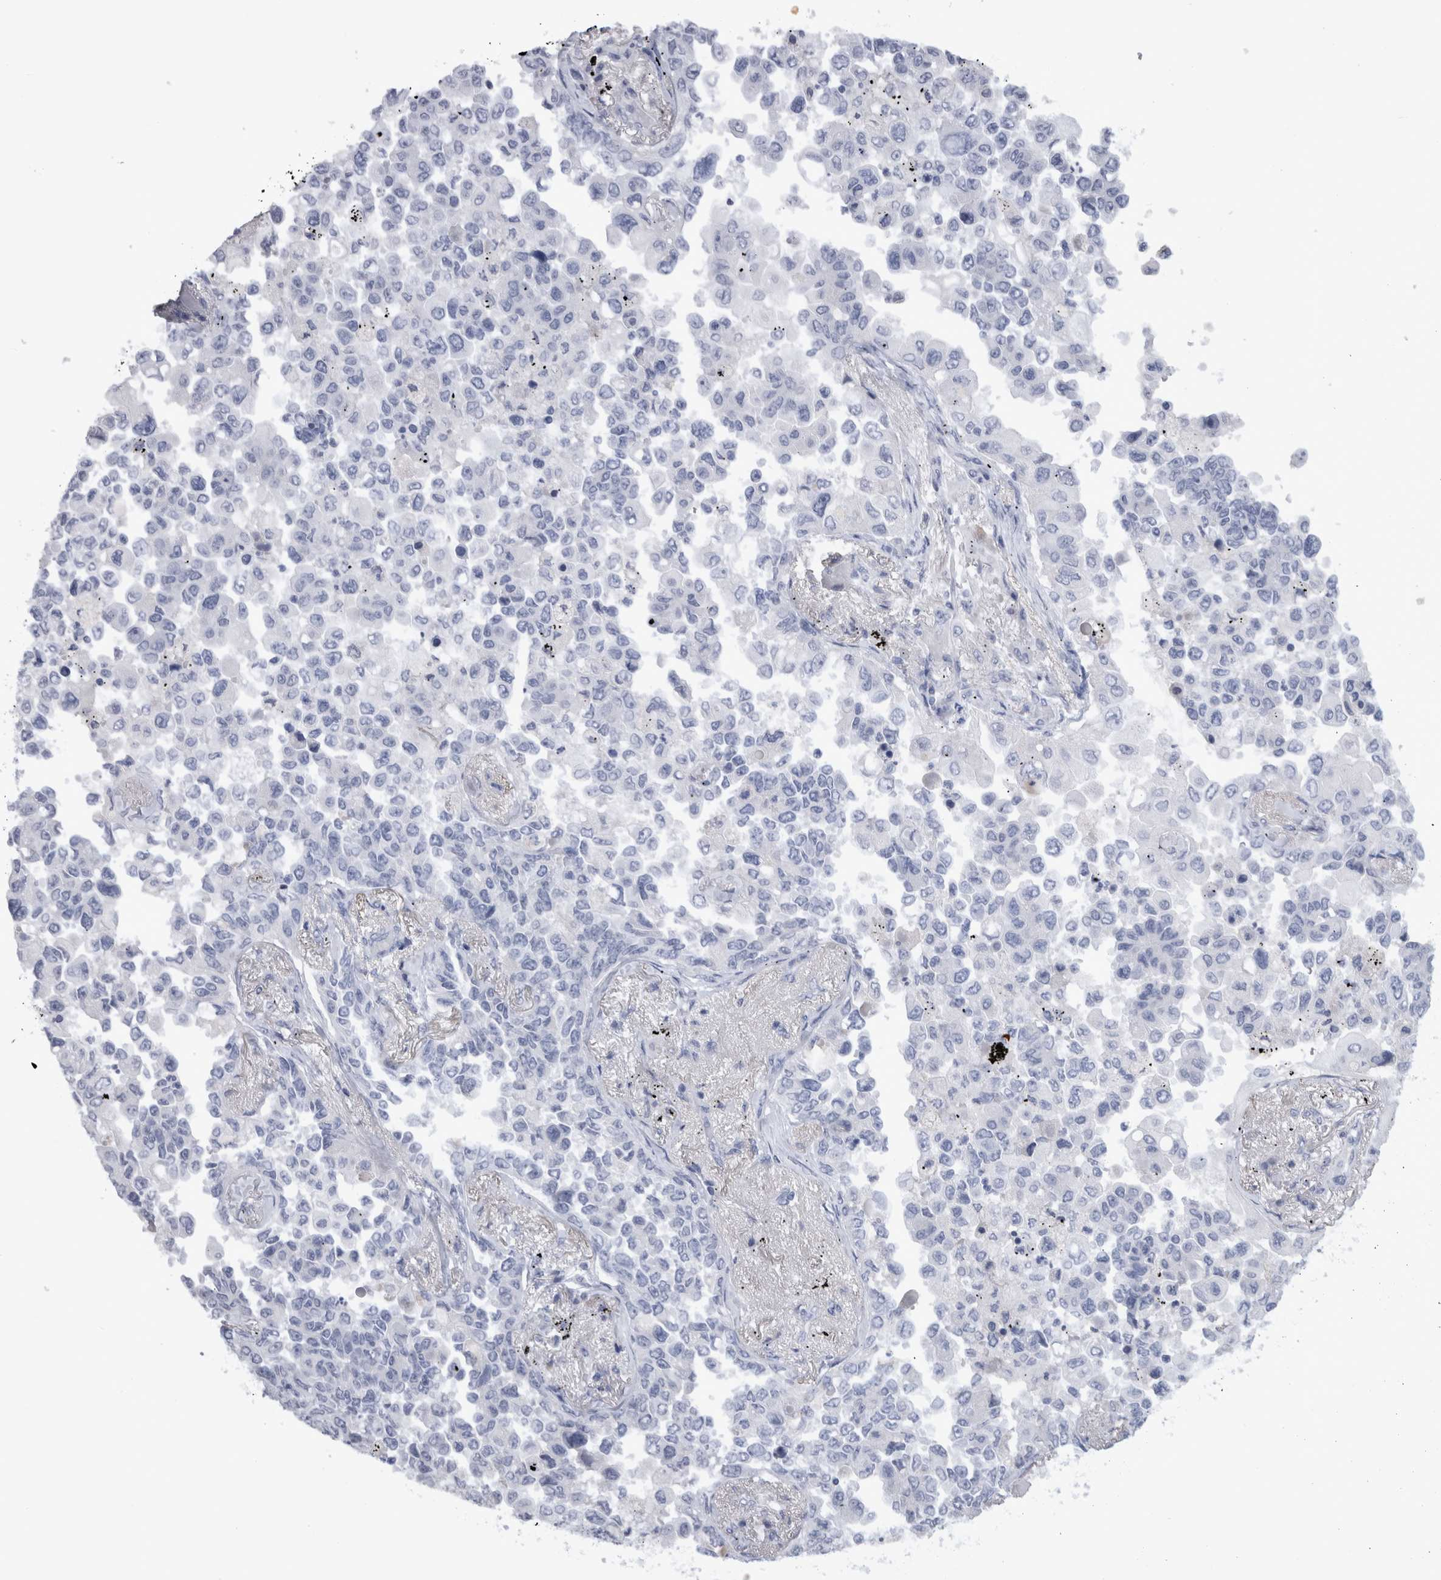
{"staining": {"intensity": "negative", "quantity": "none", "location": "none"}, "tissue": "lung cancer", "cell_type": "Tumor cells", "image_type": "cancer", "snomed": [{"axis": "morphology", "description": "Adenocarcinoma, NOS"}, {"axis": "topography", "description": "Lung"}], "caption": "Immunohistochemical staining of adenocarcinoma (lung) shows no significant staining in tumor cells. Nuclei are stained in blue.", "gene": "PAX5", "patient": {"sex": "female", "age": 67}}